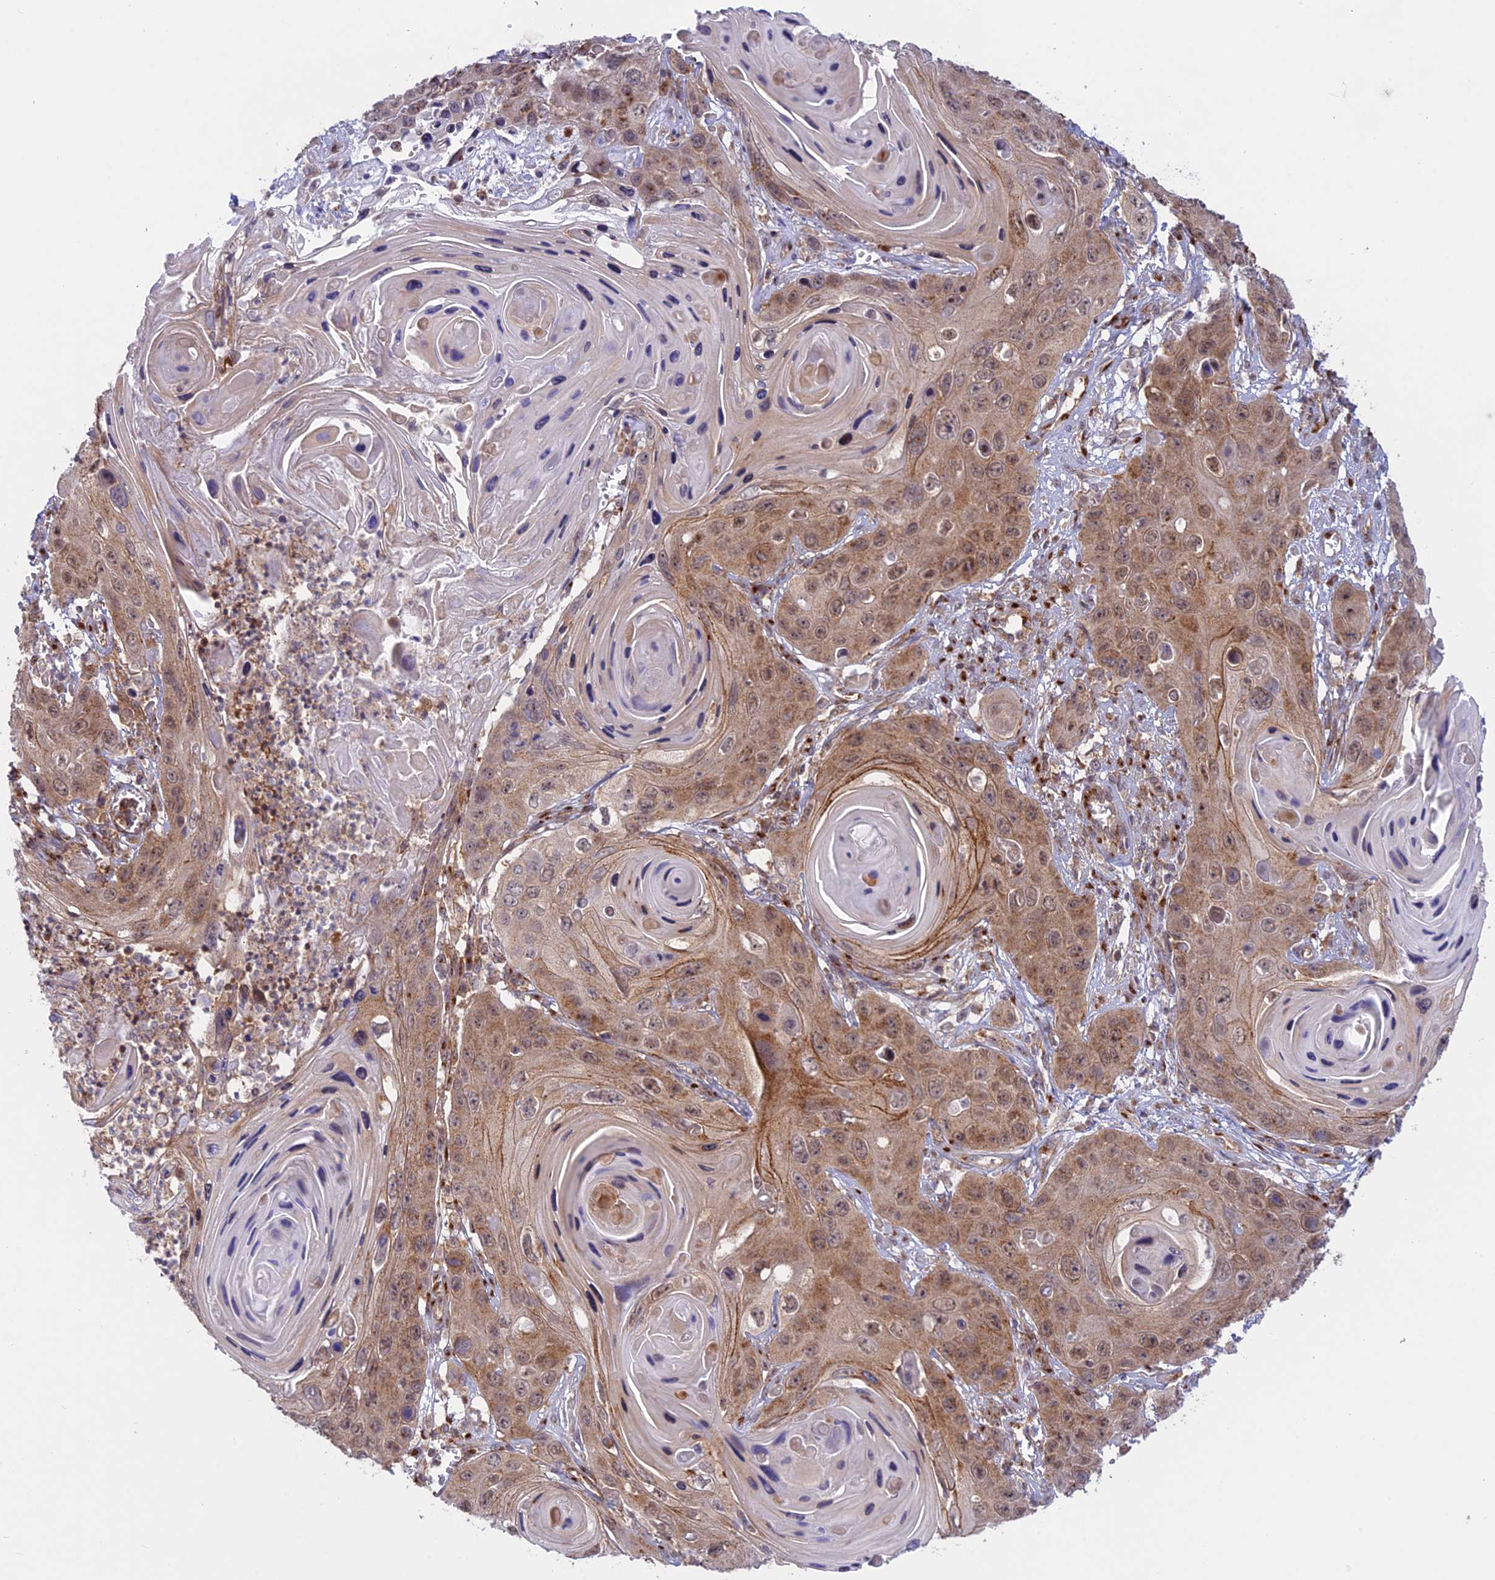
{"staining": {"intensity": "moderate", "quantity": ">75%", "location": "cytoplasmic/membranous"}, "tissue": "skin cancer", "cell_type": "Tumor cells", "image_type": "cancer", "snomed": [{"axis": "morphology", "description": "Squamous cell carcinoma, NOS"}, {"axis": "topography", "description": "Skin"}], "caption": "An image of human skin squamous cell carcinoma stained for a protein exhibits moderate cytoplasmic/membranous brown staining in tumor cells. The staining was performed using DAB (3,3'-diaminobenzidine) to visualize the protein expression in brown, while the nuclei were stained in blue with hematoxylin (Magnification: 20x).", "gene": "CLINT1", "patient": {"sex": "male", "age": 55}}